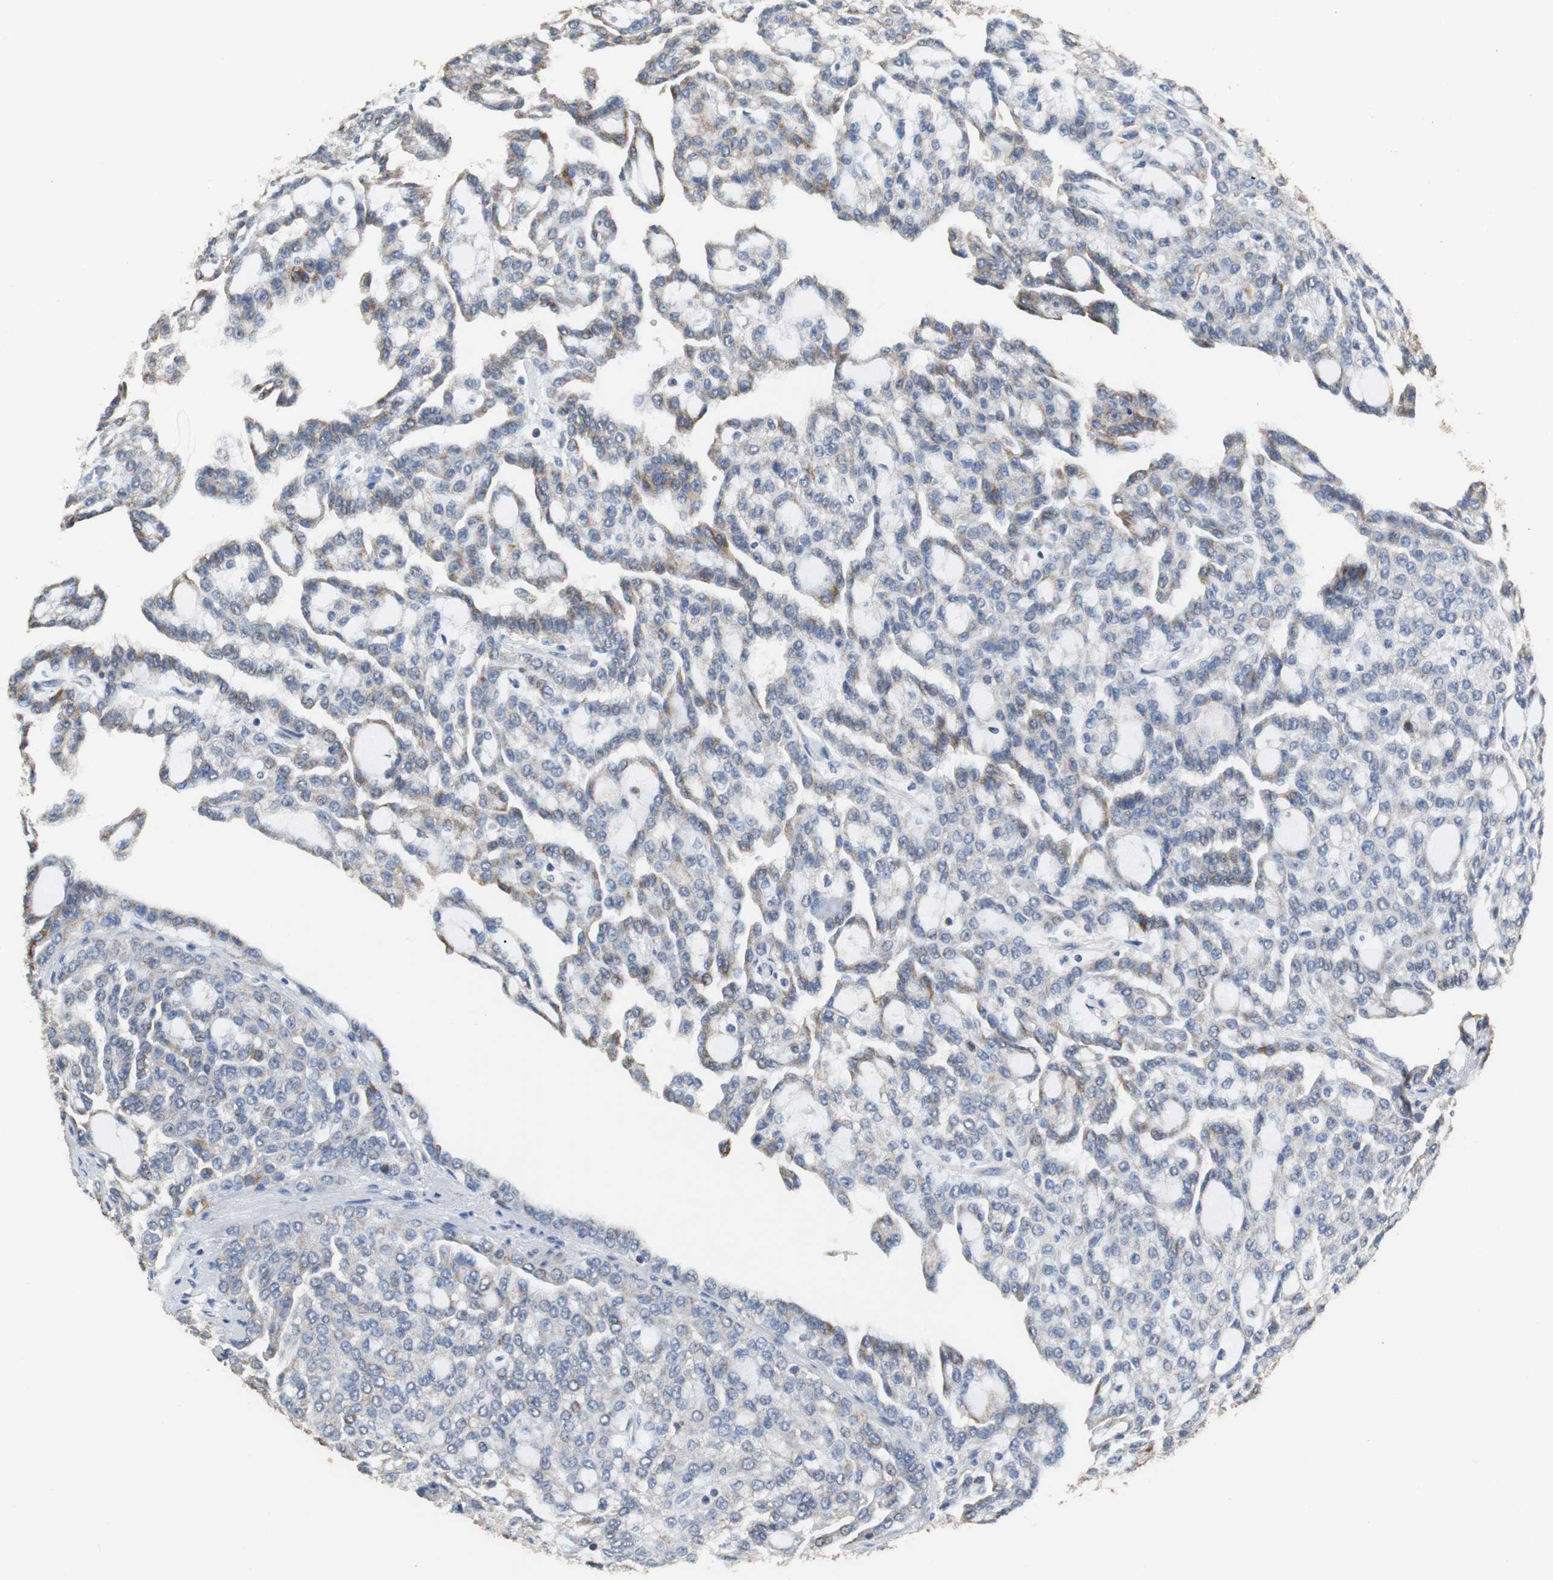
{"staining": {"intensity": "moderate", "quantity": "<25%", "location": "cytoplasmic/membranous"}, "tissue": "renal cancer", "cell_type": "Tumor cells", "image_type": "cancer", "snomed": [{"axis": "morphology", "description": "Adenocarcinoma, NOS"}, {"axis": "topography", "description": "Kidney"}], "caption": "Moderate cytoplasmic/membranous staining for a protein is identified in about <25% of tumor cells of adenocarcinoma (renal) using immunohistochemistry.", "gene": "HMGCL", "patient": {"sex": "male", "age": 63}}